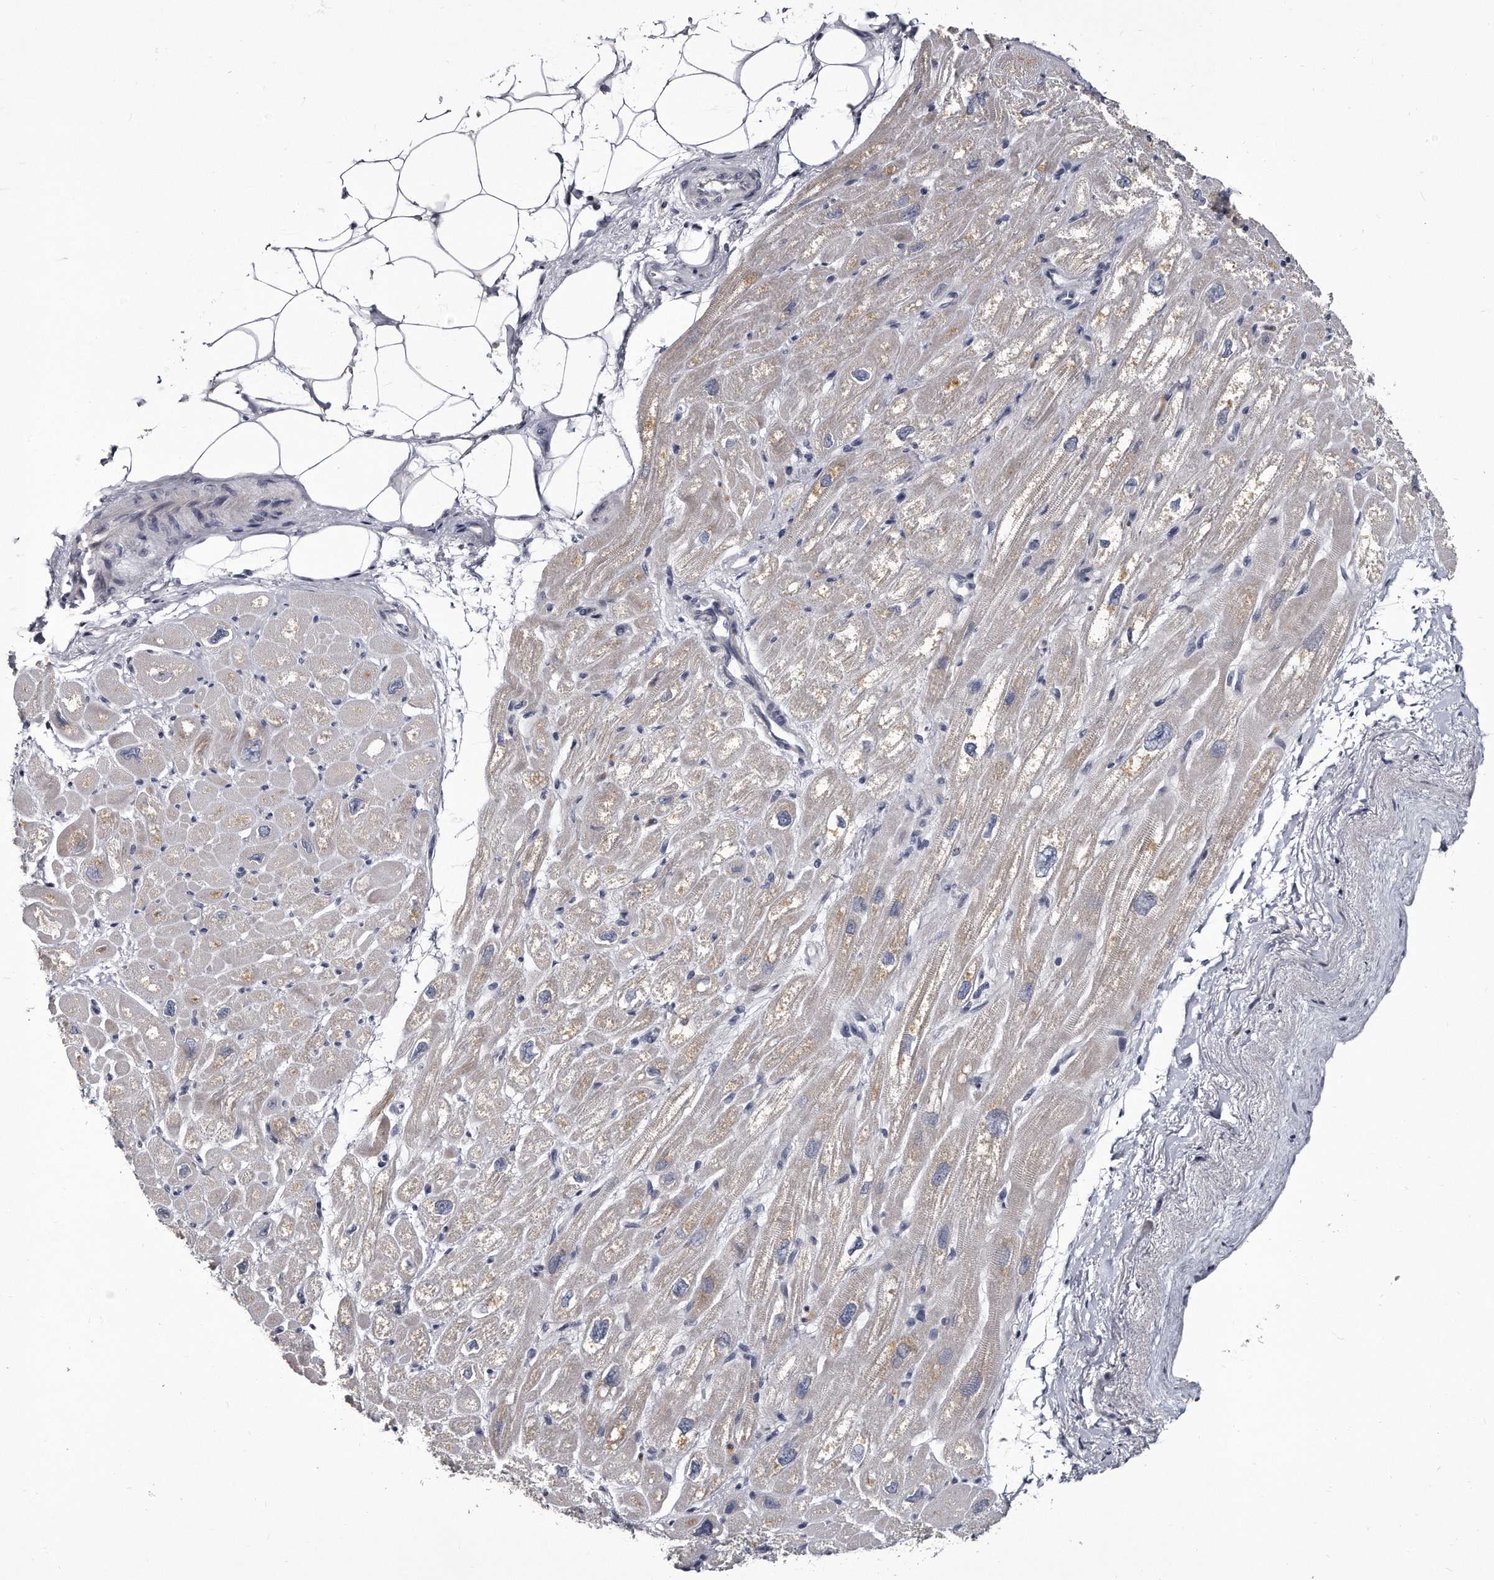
{"staining": {"intensity": "weak", "quantity": "<25%", "location": "cytoplasmic/membranous"}, "tissue": "heart muscle", "cell_type": "Cardiomyocytes", "image_type": "normal", "snomed": [{"axis": "morphology", "description": "Normal tissue, NOS"}, {"axis": "topography", "description": "Heart"}], "caption": "The histopathology image shows no significant staining in cardiomyocytes of heart muscle. (DAB immunohistochemistry (IHC) with hematoxylin counter stain).", "gene": "GAPVD1", "patient": {"sex": "male", "age": 50}}